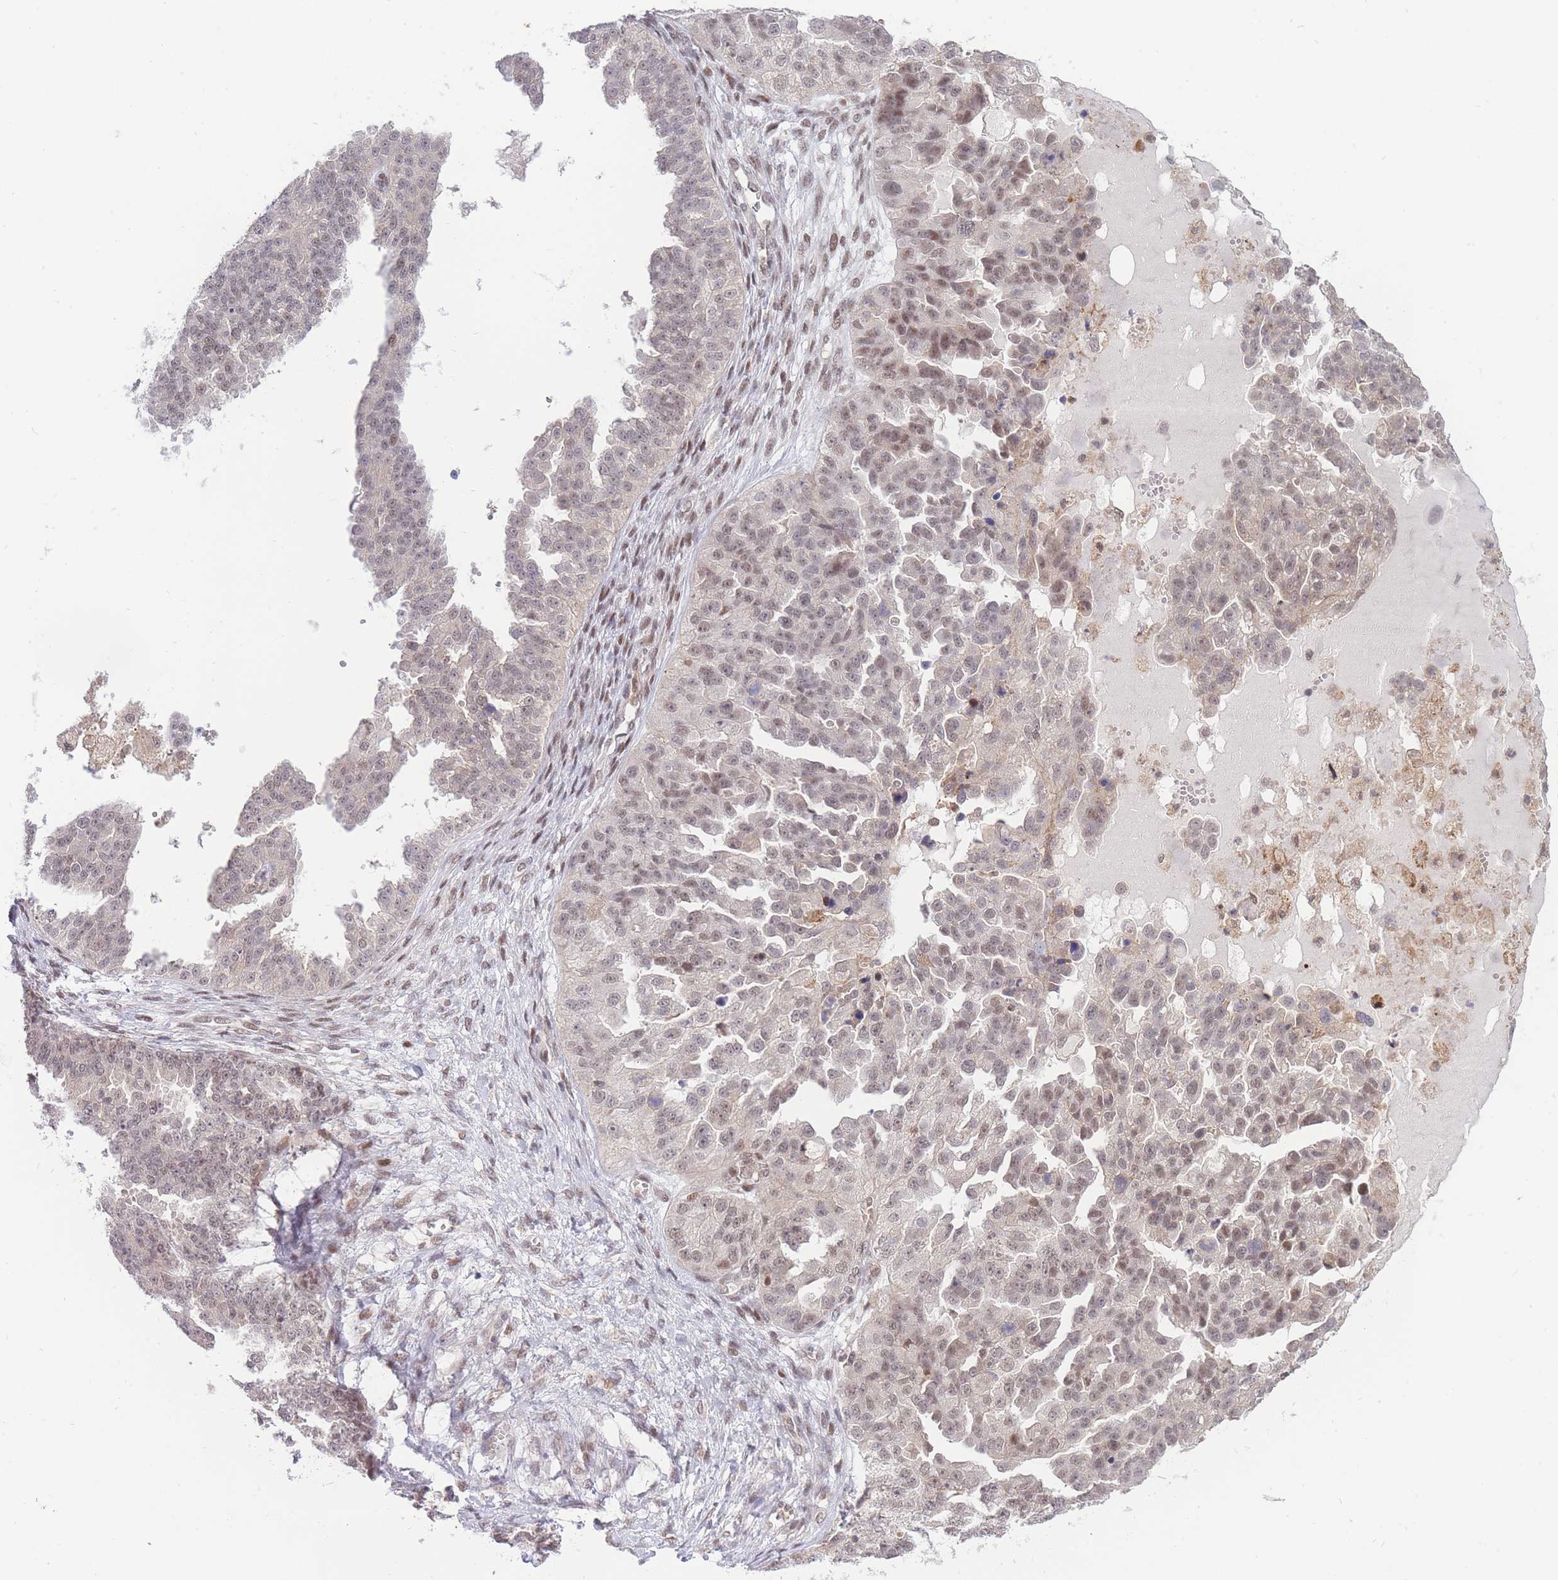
{"staining": {"intensity": "weak", "quantity": "25%-75%", "location": "nuclear"}, "tissue": "ovarian cancer", "cell_type": "Tumor cells", "image_type": "cancer", "snomed": [{"axis": "morphology", "description": "Cystadenocarcinoma, serous, NOS"}, {"axis": "topography", "description": "Ovary"}], "caption": "Human serous cystadenocarcinoma (ovarian) stained for a protein (brown) displays weak nuclear positive staining in approximately 25%-75% of tumor cells.", "gene": "BOD1L1", "patient": {"sex": "female", "age": 58}}